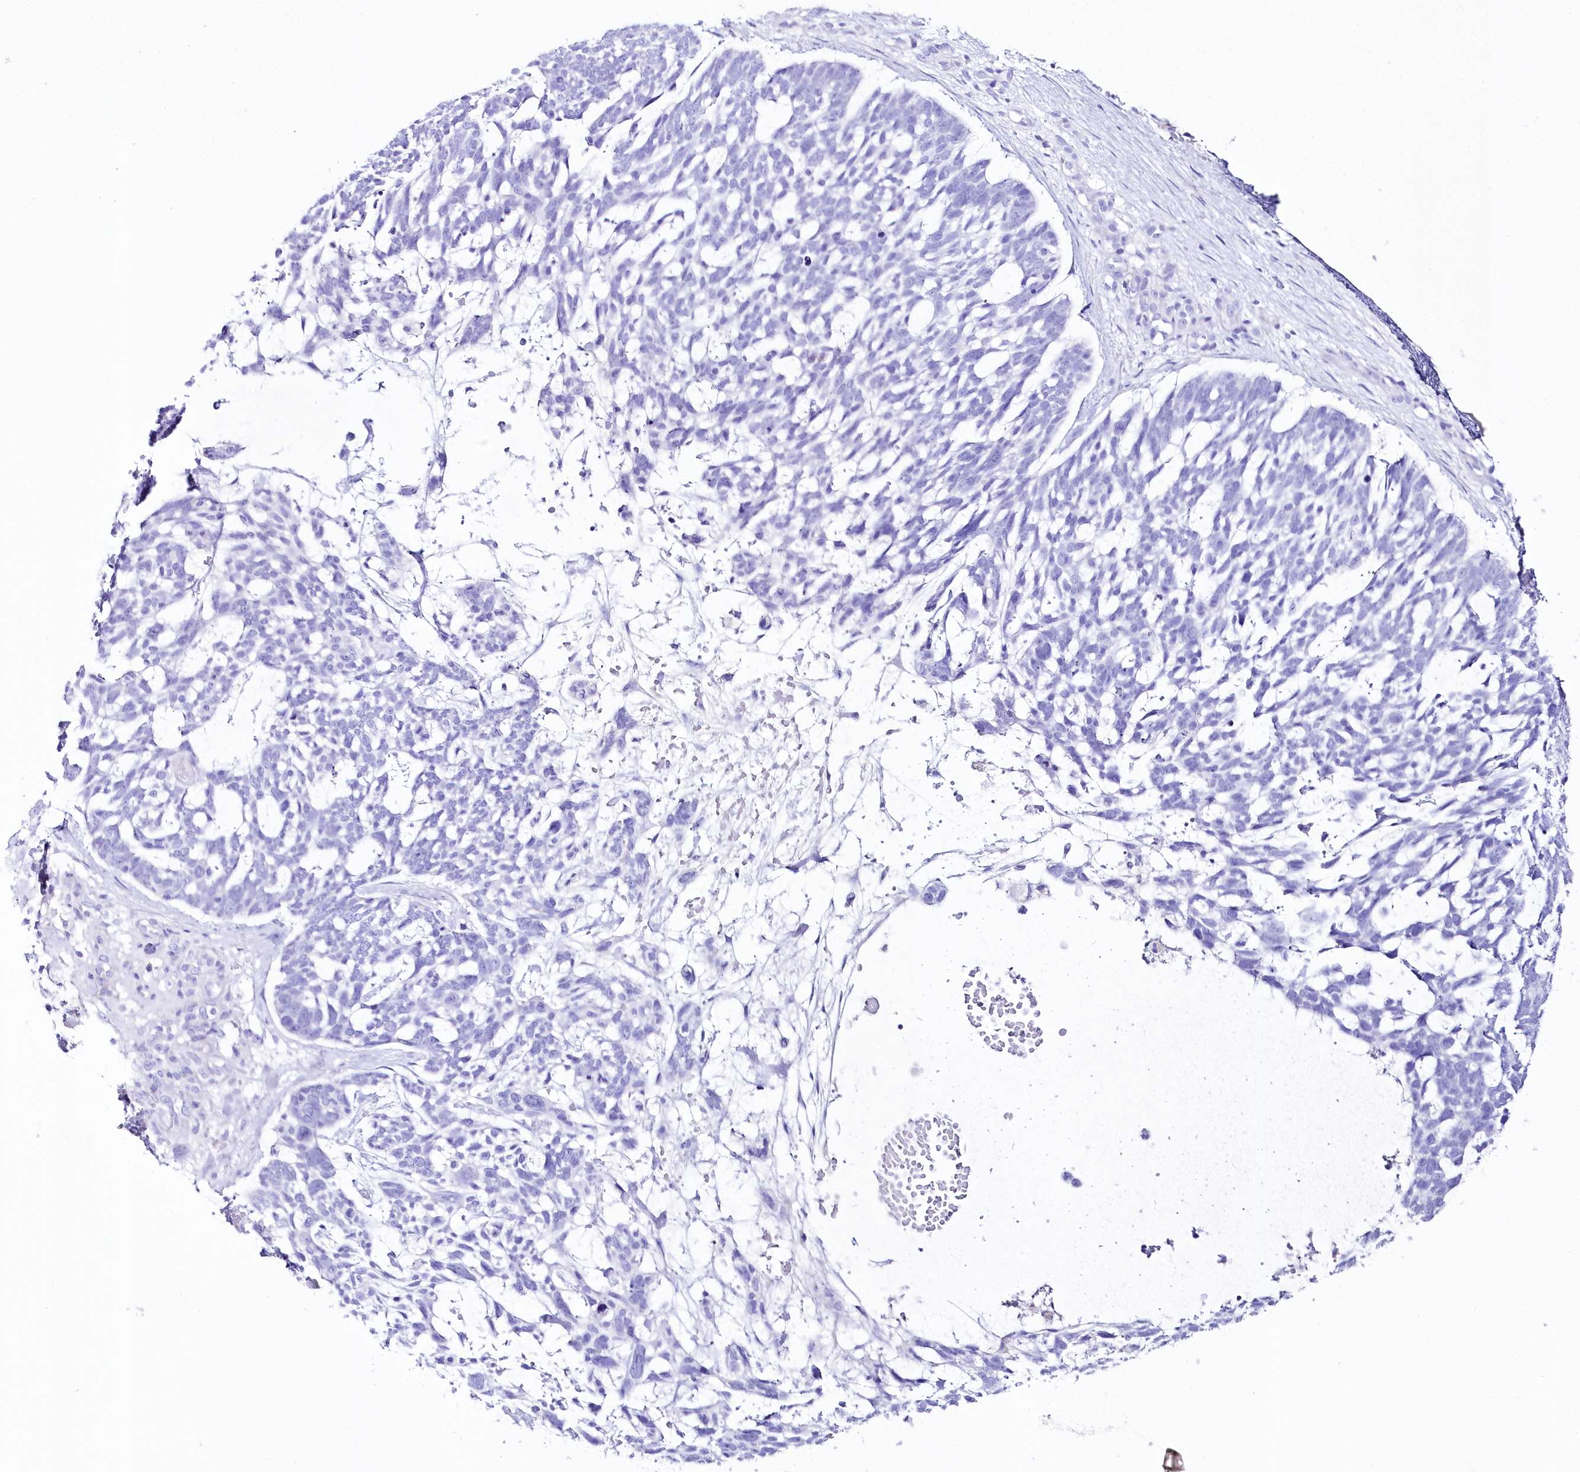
{"staining": {"intensity": "negative", "quantity": "none", "location": "none"}, "tissue": "skin cancer", "cell_type": "Tumor cells", "image_type": "cancer", "snomed": [{"axis": "morphology", "description": "Basal cell carcinoma"}, {"axis": "topography", "description": "Skin"}], "caption": "A high-resolution micrograph shows immunohistochemistry (IHC) staining of skin cancer (basal cell carcinoma), which shows no significant staining in tumor cells. (DAB immunohistochemistry, high magnification).", "gene": "CSN3", "patient": {"sex": "male", "age": 88}}